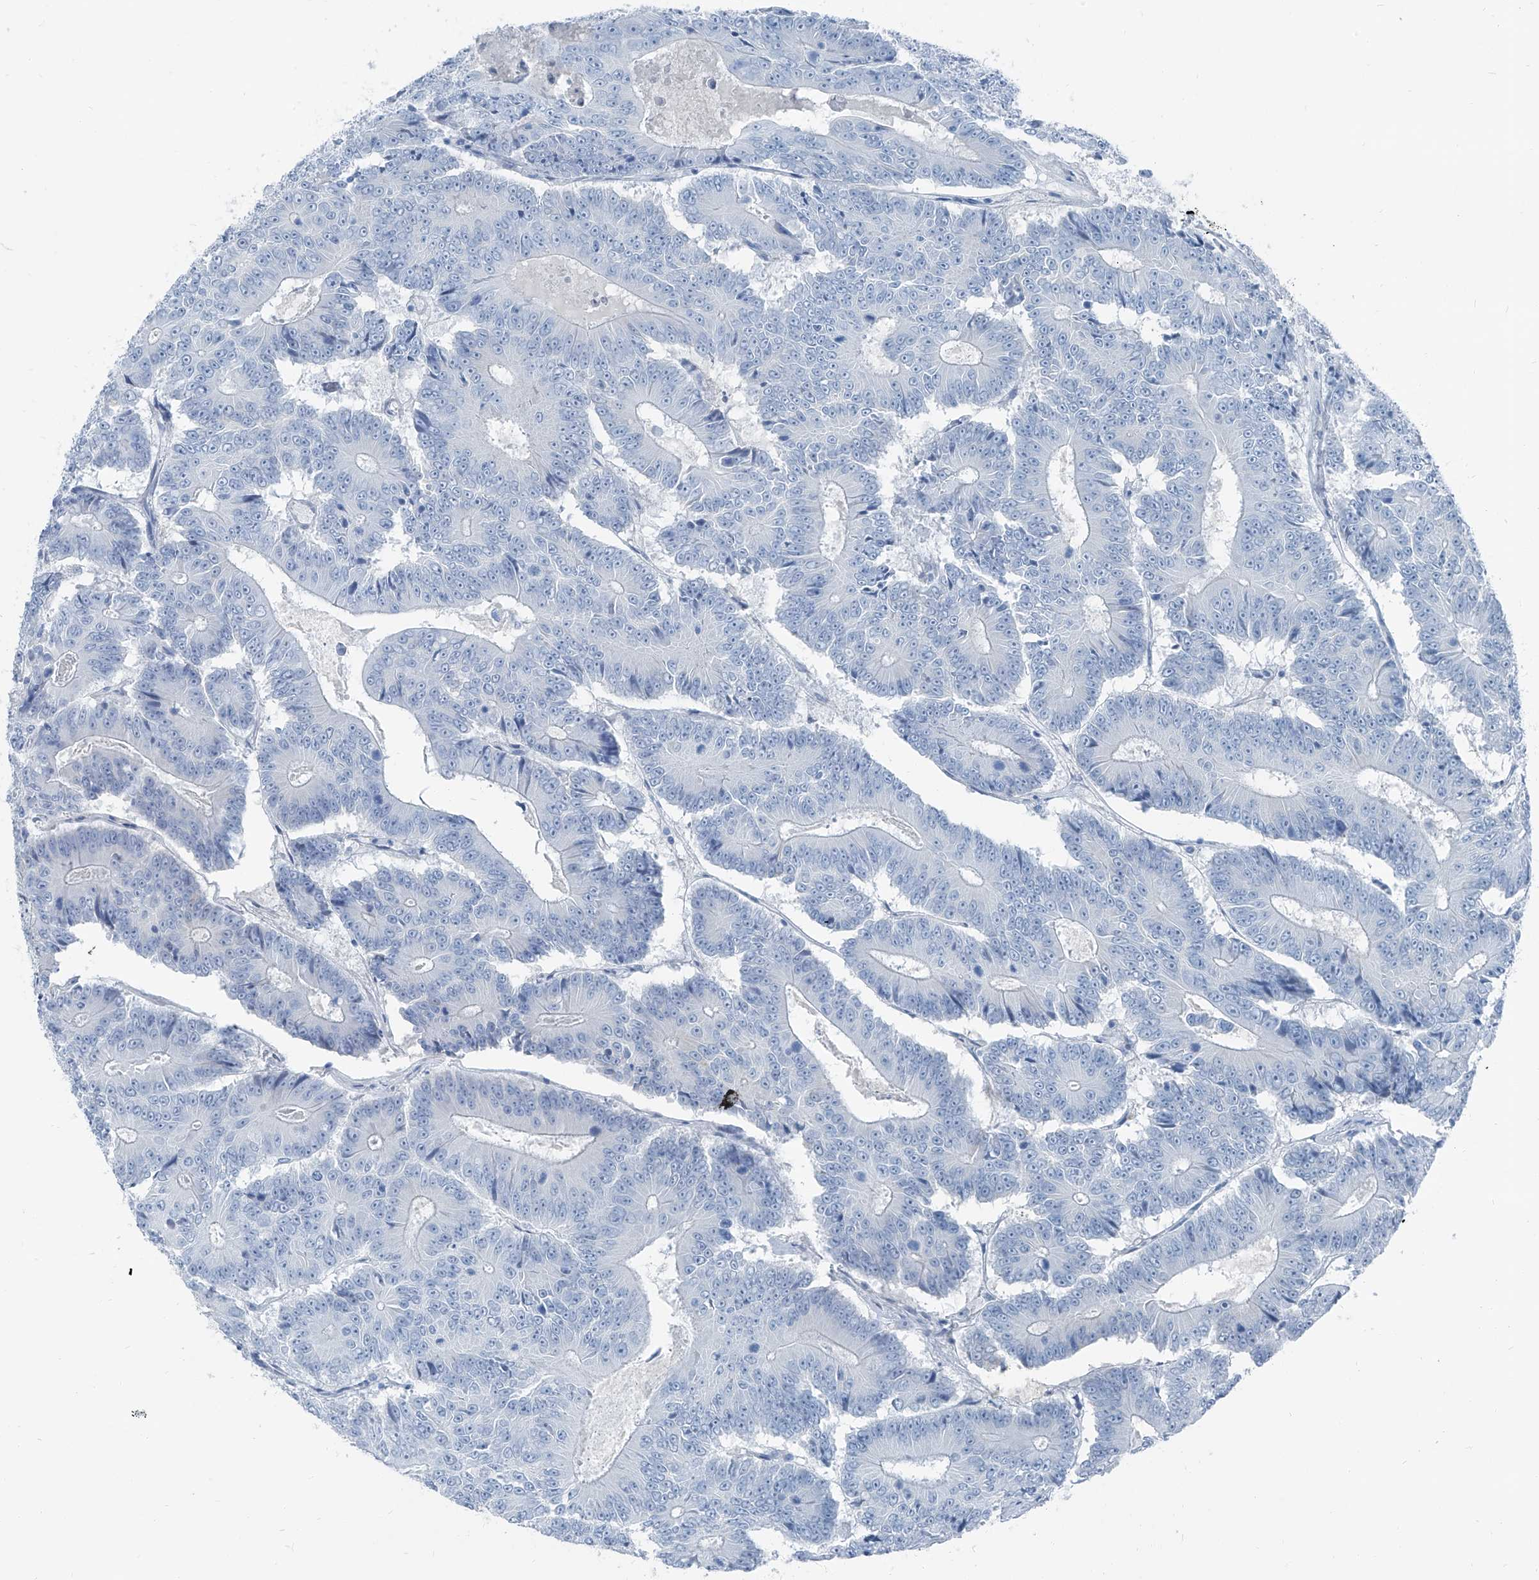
{"staining": {"intensity": "negative", "quantity": "none", "location": "none"}, "tissue": "colorectal cancer", "cell_type": "Tumor cells", "image_type": "cancer", "snomed": [{"axis": "morphology", "description": "Adenocarcinoma, NOS"}, {"axis": "topography", "description": "Colon"}], "caption": "Immunohistochemistry micrograph of neoplastic tissue: colorectal cancer (adenocarcinoma) stained with DAB shows no significant protein staining in tumor cells. (Immunohistochemistry, brightfield microscopy, high magnification).", "gene": "RGN", "patient": {"sex": "male", "age": 83}}